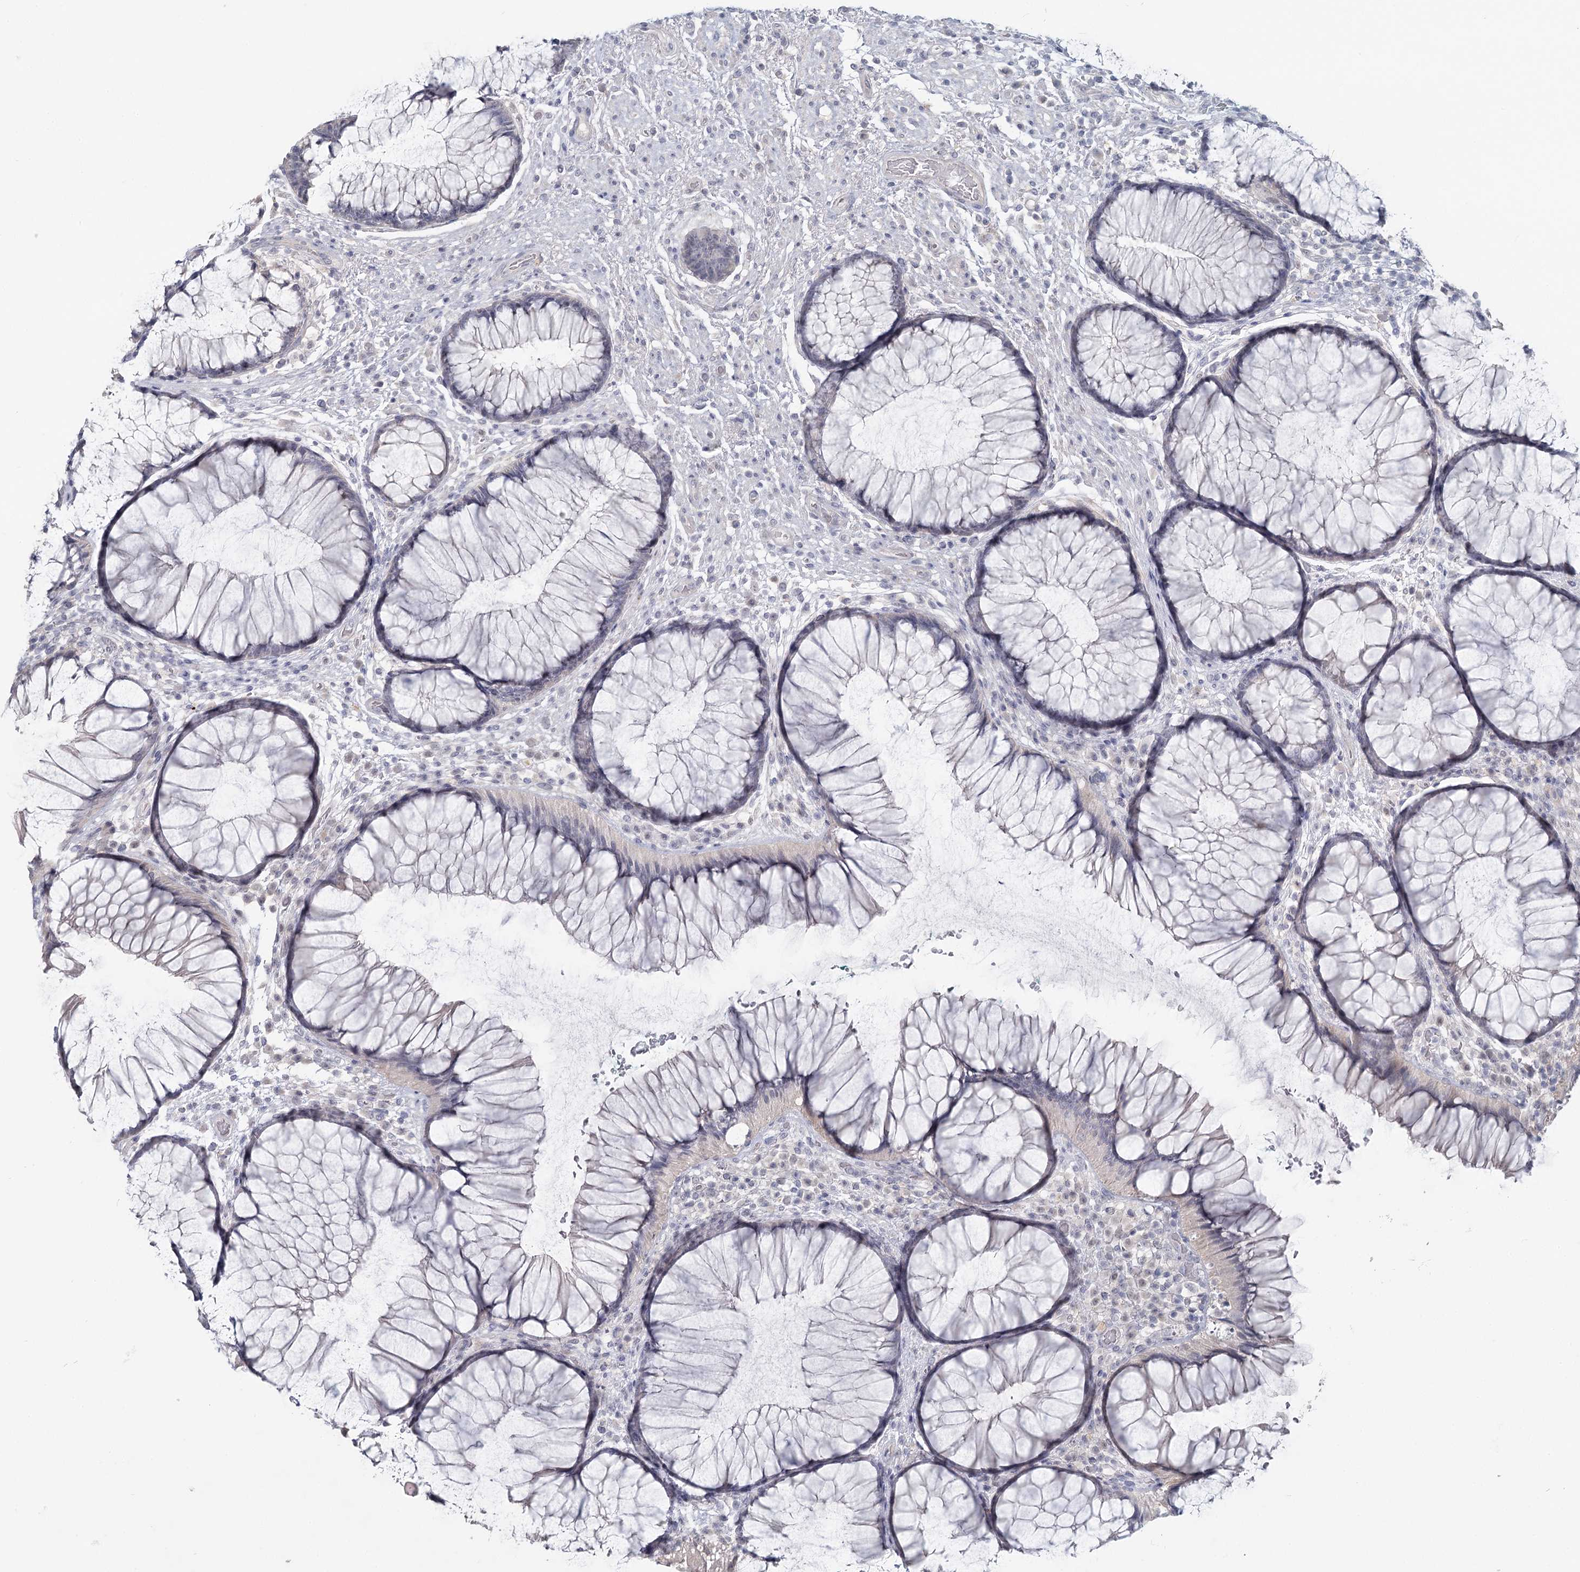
{"staining": {"intensity": "weak", "quantity": "<25%", "location": "cytoplasmic/membranous"}, "tissue": "rectum", "cell_type": "Glandular cells", "image_type": "normal", "snomed": [{"axis": "morphology", "description": "Normal tissue, NOS"}, {"axis": "topography", "description": "Rectum"}], "caption": "This image is of normal rectum stained with IHC to label a protein in brown with the nuclei are counter-stained blue. There is no expression in glandular cells.", "gene": "USP11", "patient": {"sex": "male", "age": 51}}